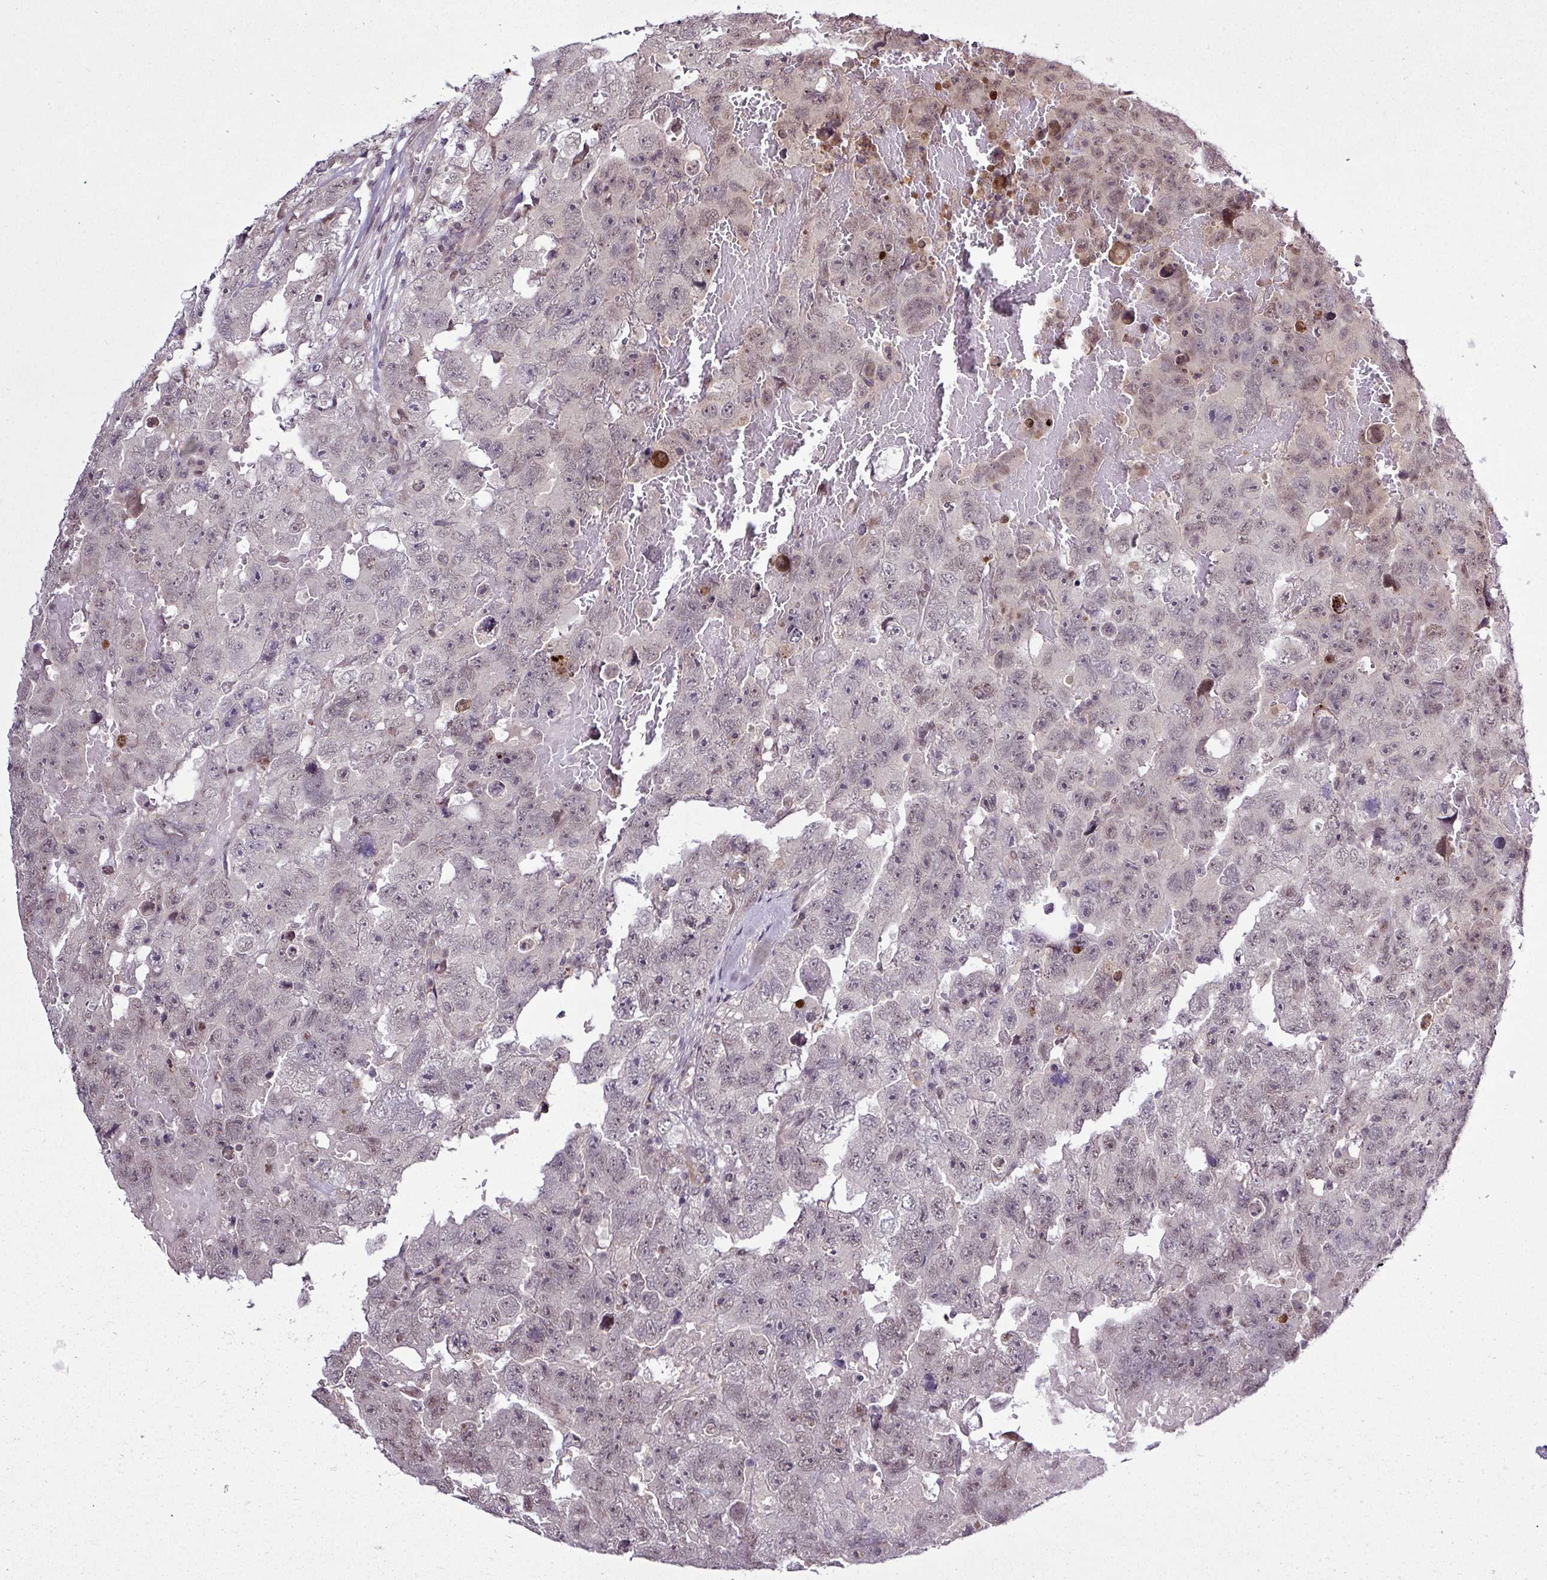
{"staining": {"intensity": "moderate", "quantity": "<25%", "location": "cytoplasmic/membranous,nuclear"}, "tissue": "testis cancer", "cell_type": "Tumor cells", "image_type": "cancer", "snomed": [{"axis": "morphology", "description": "Carcinoma, Embryonal, NOS"}, {"axis": "topography", "description": "Testis"}], "caption": "Testis embryonal carcinoma tissue demonstrates moderate cytoplasmic/membranous and nuclear positivity in approximately <25% of tumor cells, visualized by immunohistochemistry.", "gene": "ITPKC", "patient": {"sex": "male", "age": 45}}